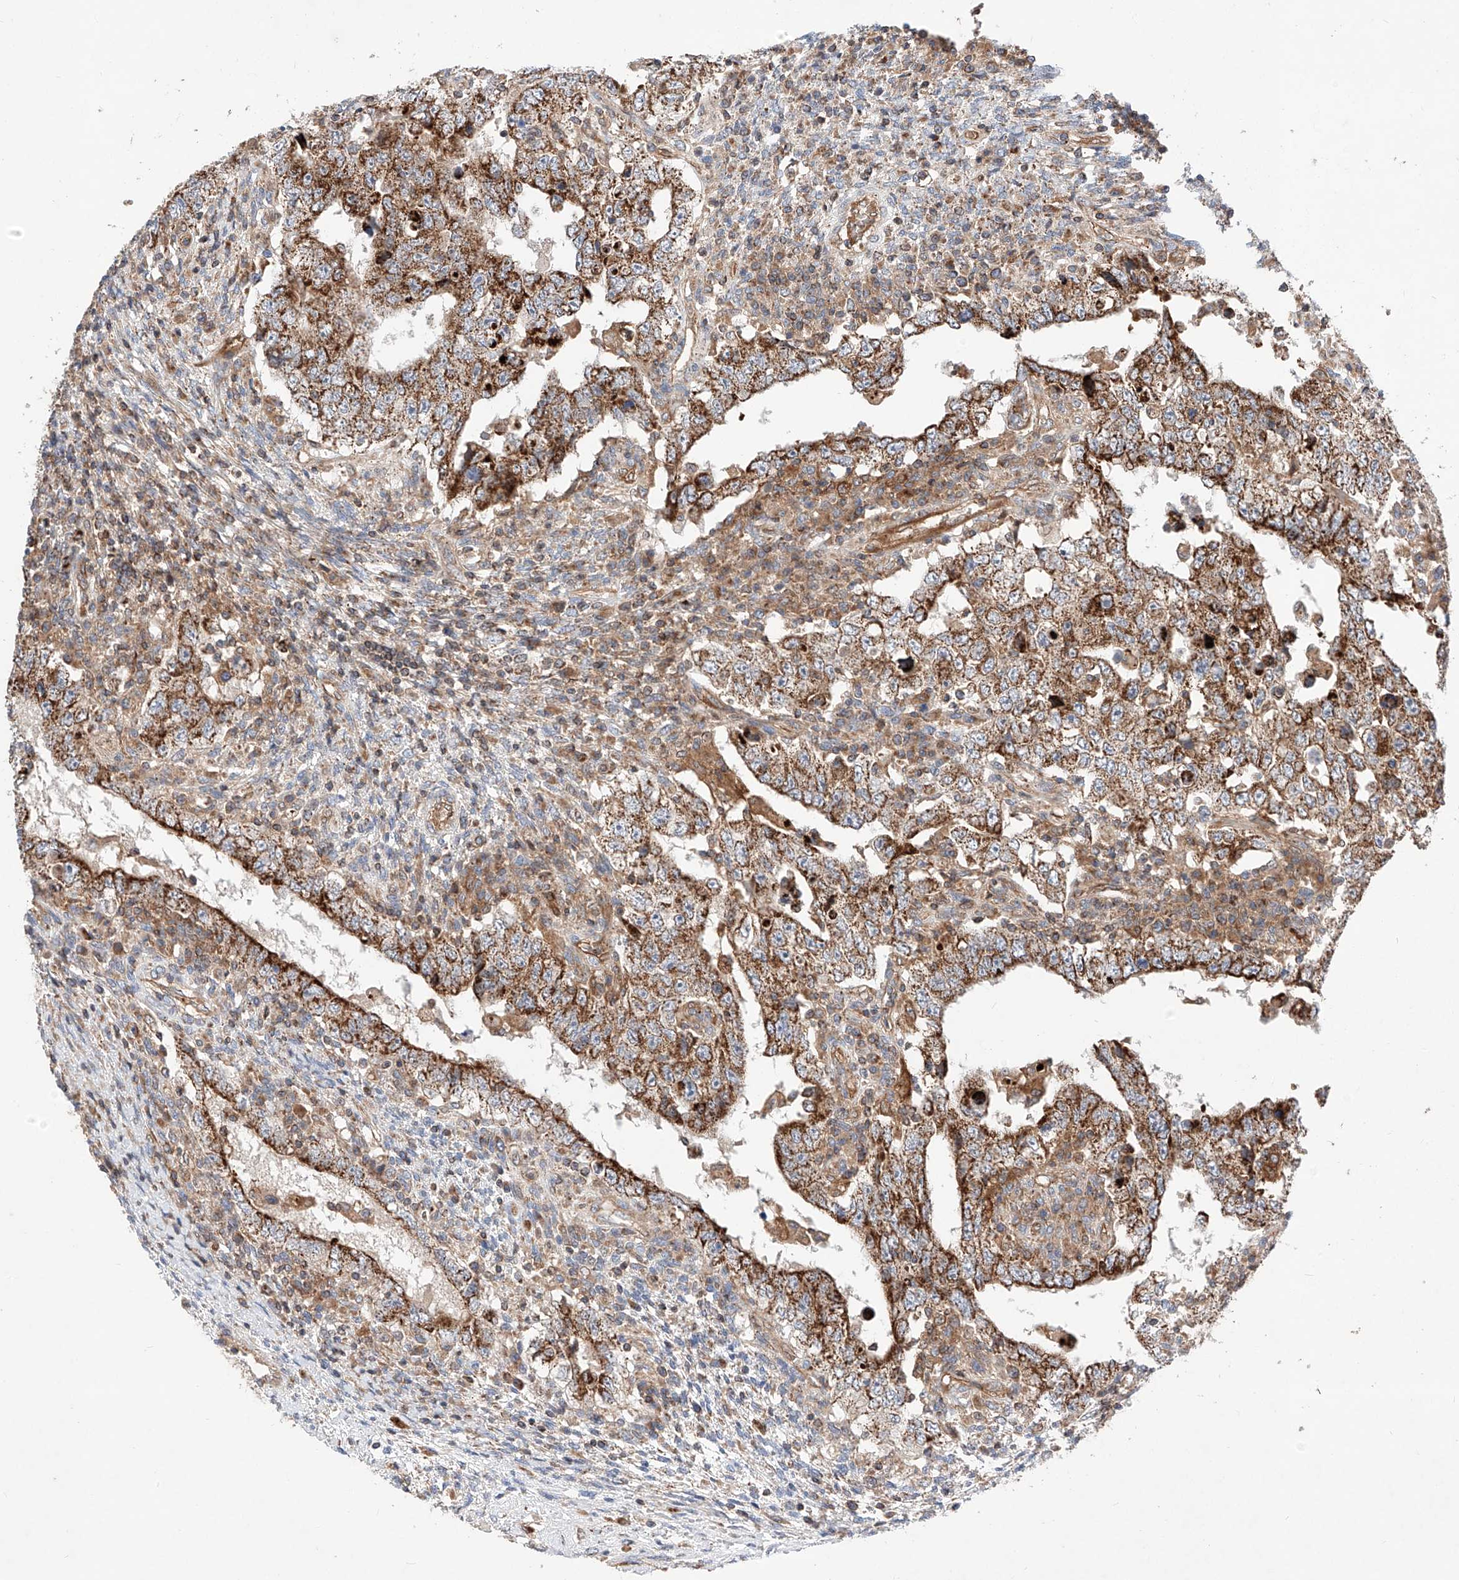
{"staining": {"intensity": "moderate", "quantity": ">75%", "location": "cytoplasmic/membranous"}, "tissue": "testis cancer", "cell_type": "Tumor cells", "image_type": "cancer", "snomed": [{"axis": "morphology", "description": "Carcinoma, Embryonal, NOS"}, {"axis": "topography", "description": "Testis"}], "caption": "Moderate cytoplasmic/membranous positivity for a protein is identified in about >75% of tumor cells of testis cancer (embryonal carcinoma) using IHC.", "gene": "NR1D1", "patient": {"sex": "male", "age": 26}}